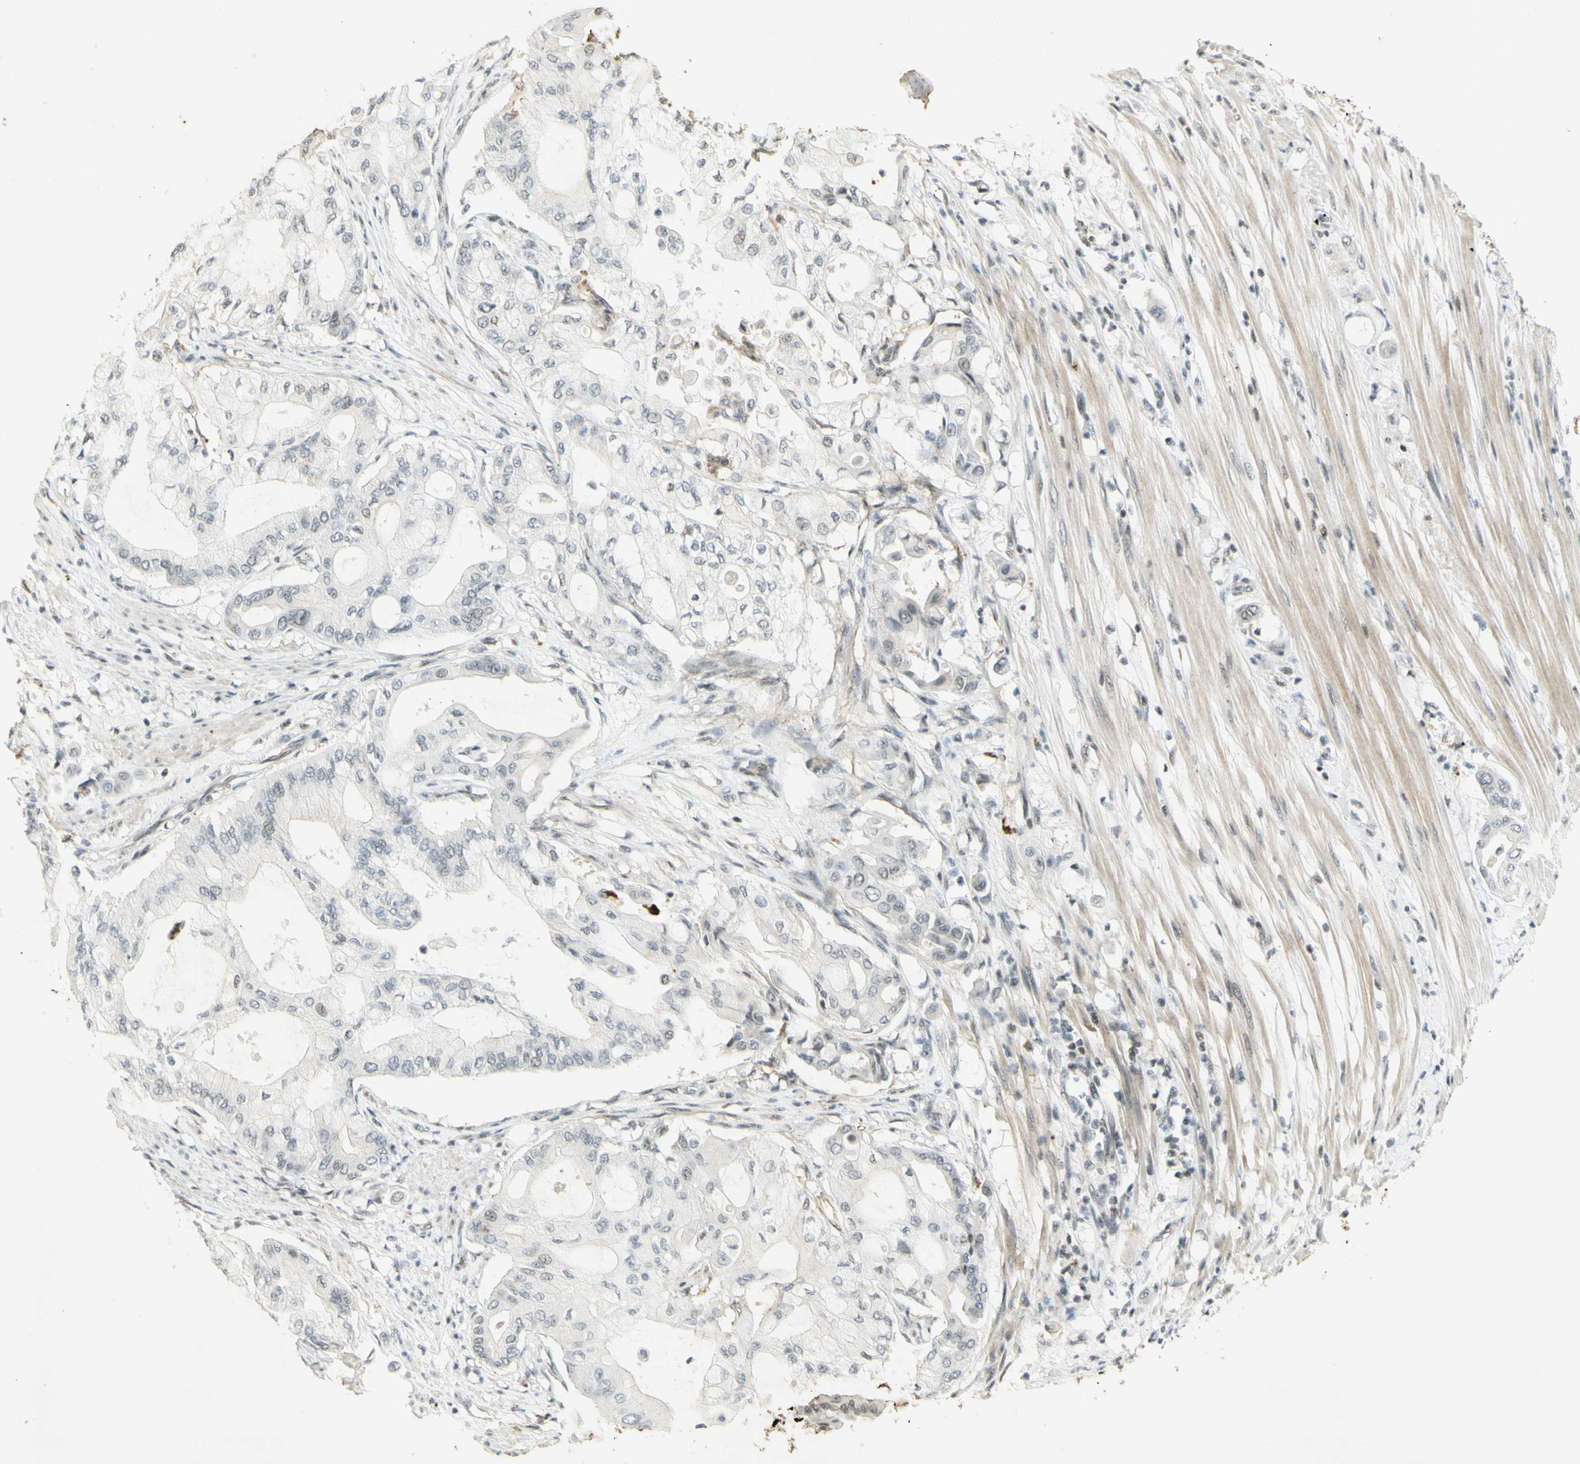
{"staining": {"intensity": "moderate", "quantity": "<25%", "location": "nuclear"}, "tissue": "pancreatic cancer", "cell_type": "Tumor cells", "image_type": "cancer", "snomed": [{"axis": "morphology", "description": "Adenocarcinoma, NOS"}, {"axis": "morphology", "description": "Adenocarcinoma, metastatic, NOS"}, {"axis": "topography", "description": "Lymph node"}, {"axis": "topography", "description": "Pancreas"}, {"axis": "topography", "description": "Duodenum"}], "caption": "Protein positivity by immunohistochemistry shows moderate nuclear positivity in about <25% of tumor cells in pancreatic cancer (adenocarcinoma).", "gene": "IRF1", "patient": {"sex": "female", "age": 64}}